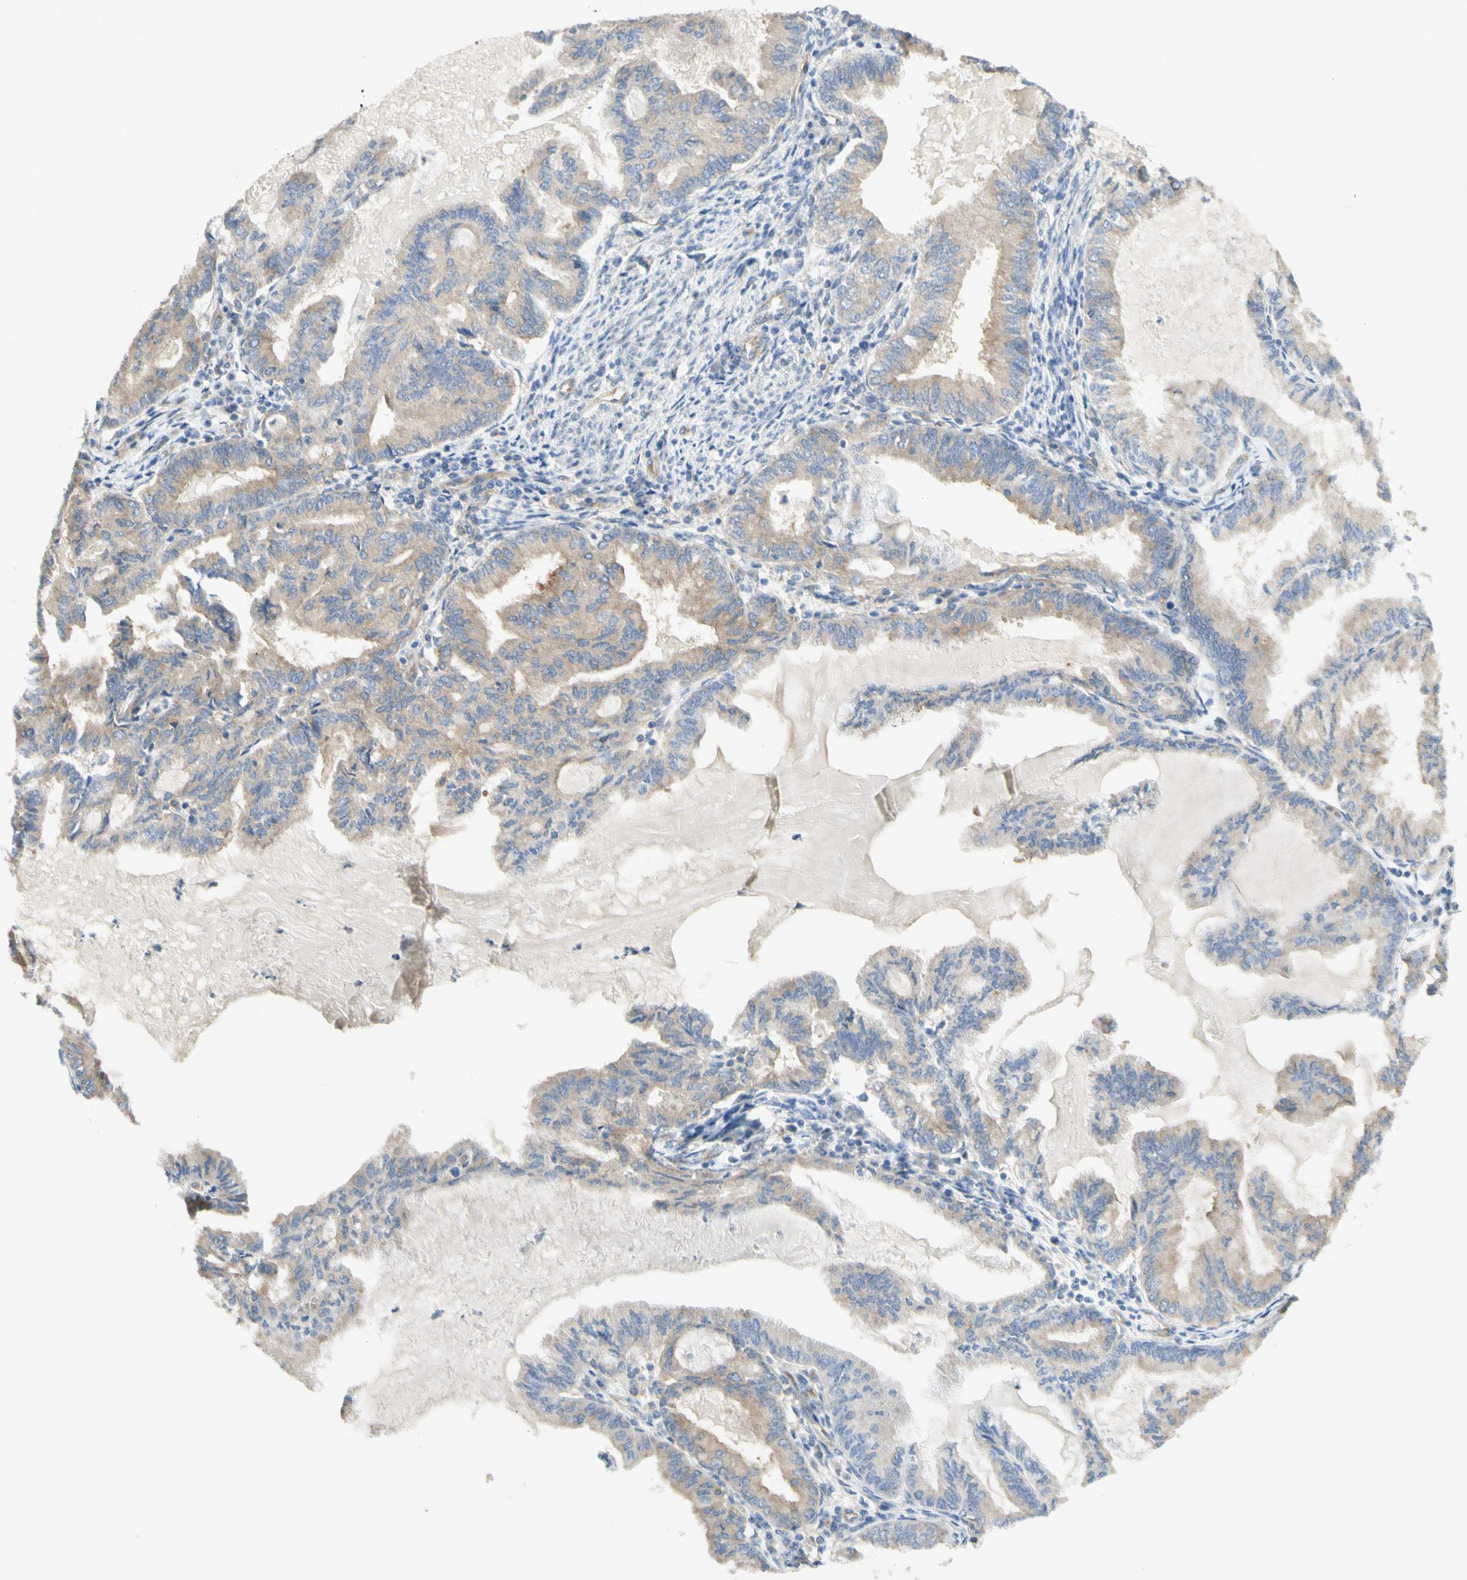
{"staining": {"intensity": "weak", "quantity": ">75%", "location": "cytoplasmic/membranous"}, "tissue": "endometrial cancer", "cell_type": "Tumor cells", "image_type": "cancer", "snomed": [{"axis": "morphology", "description": "Adenocarcinoma, NOS"}, {"axis": "topography", "description": "Endometrium"}], "caption": "Human endometrial cancer (adenocarcinoma) stained for a protein (brown) exhibits weak cytoplasmic/membranous positive staining in approximately >75% of tumor cells.", "gene": "DYNC1H1", "patient": {"sex": "female", "age": 86}}